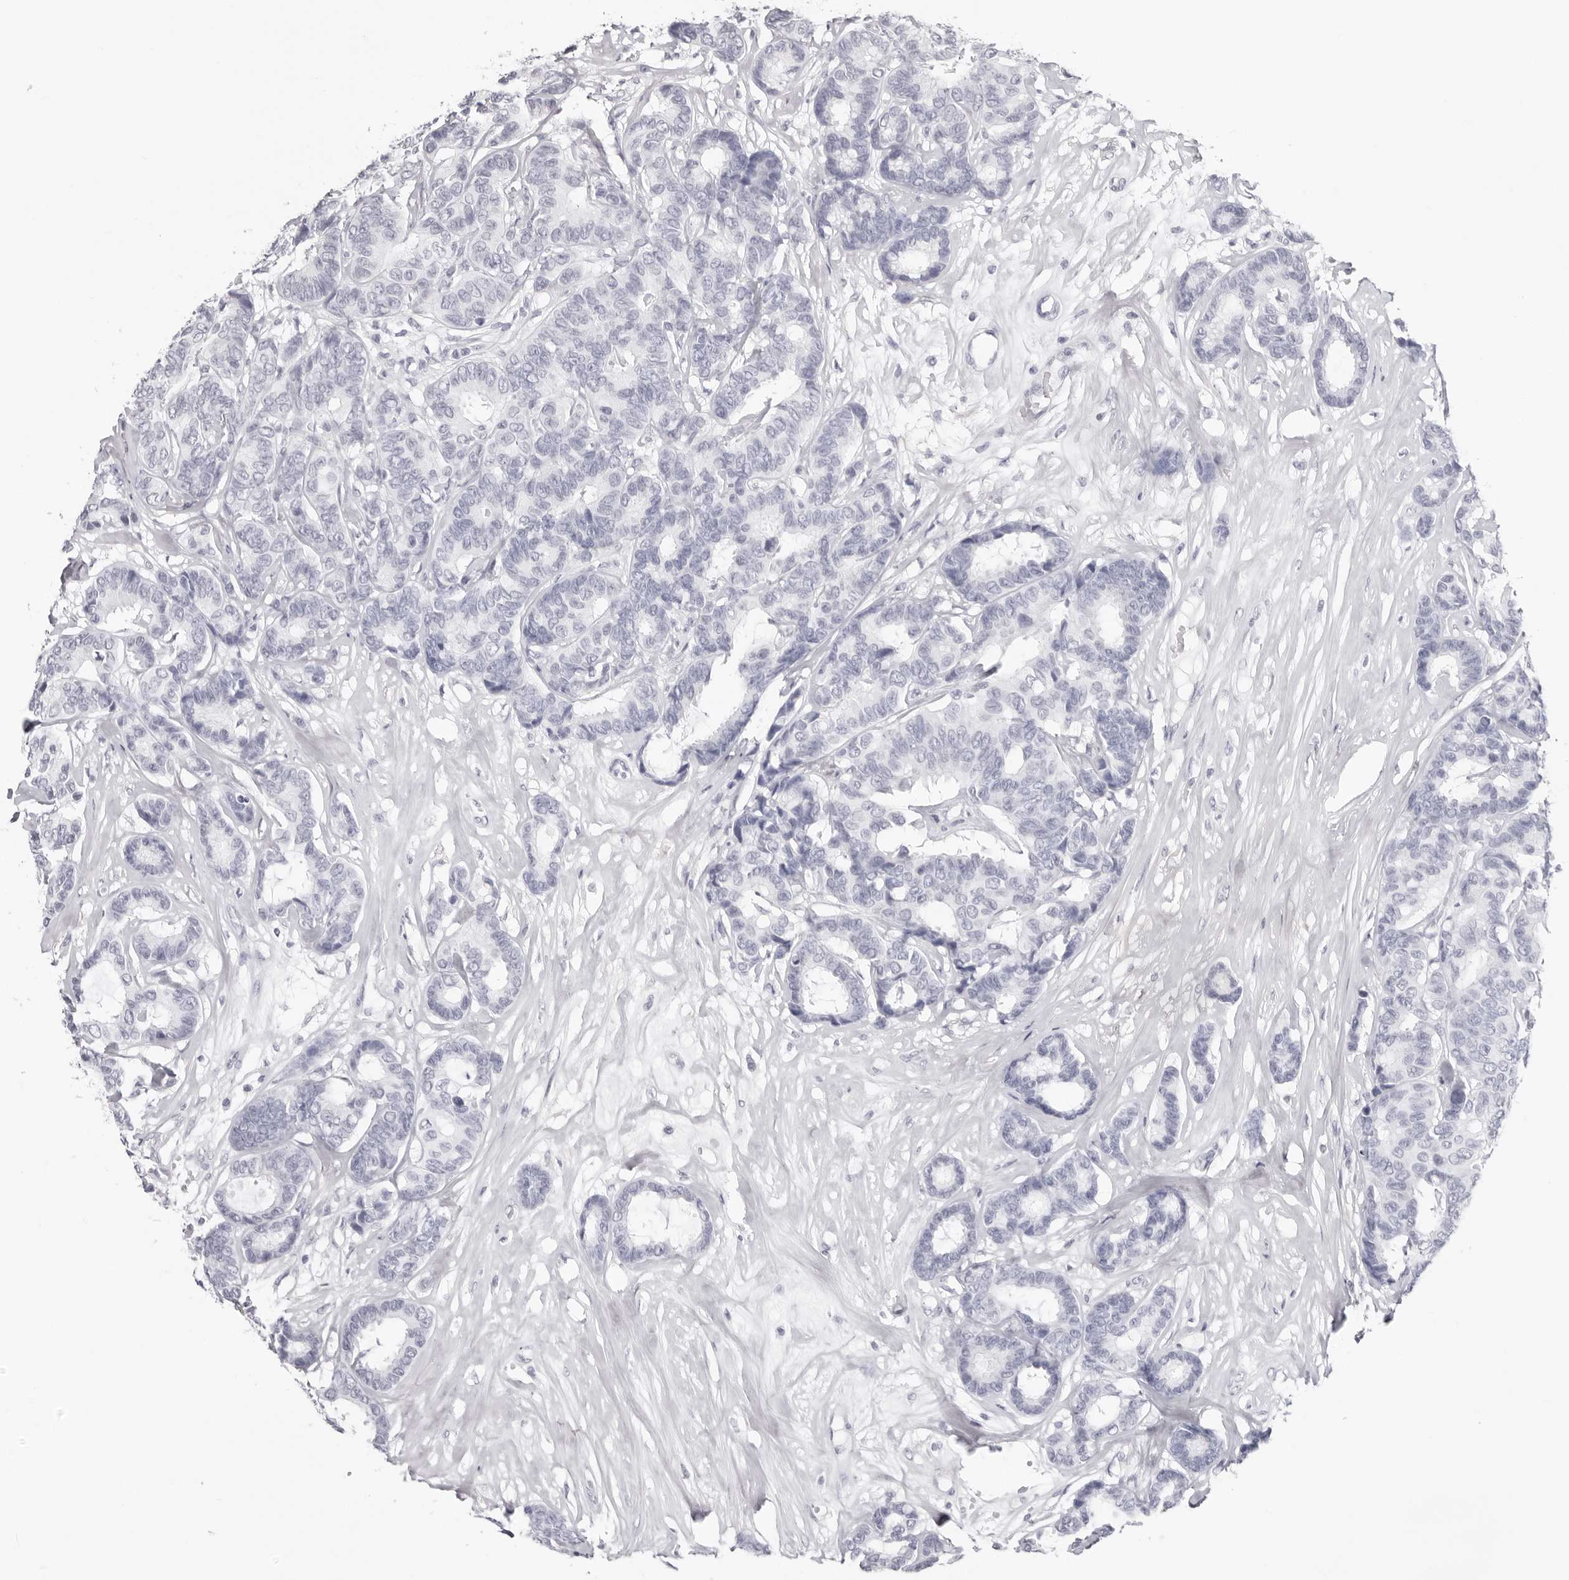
{"staining": {"intensity": "negative", "quantity": "none", "location": "none"}, "tissue": "breast cancer", "cell_type": "Tumor cells", "image_type": "cancer", "snomed": [{"axis": "morphology", "description": "Duct carcinoma"}, {"axis": "topography", "description": "Breast"}], "caption": "Invasive ductal carcinoma (breast) was stained to show a protein in brown. There is no significant positivity in tumor cells.", "gene": "INSL3", "patient": {"sex": "female", "age": 87}}